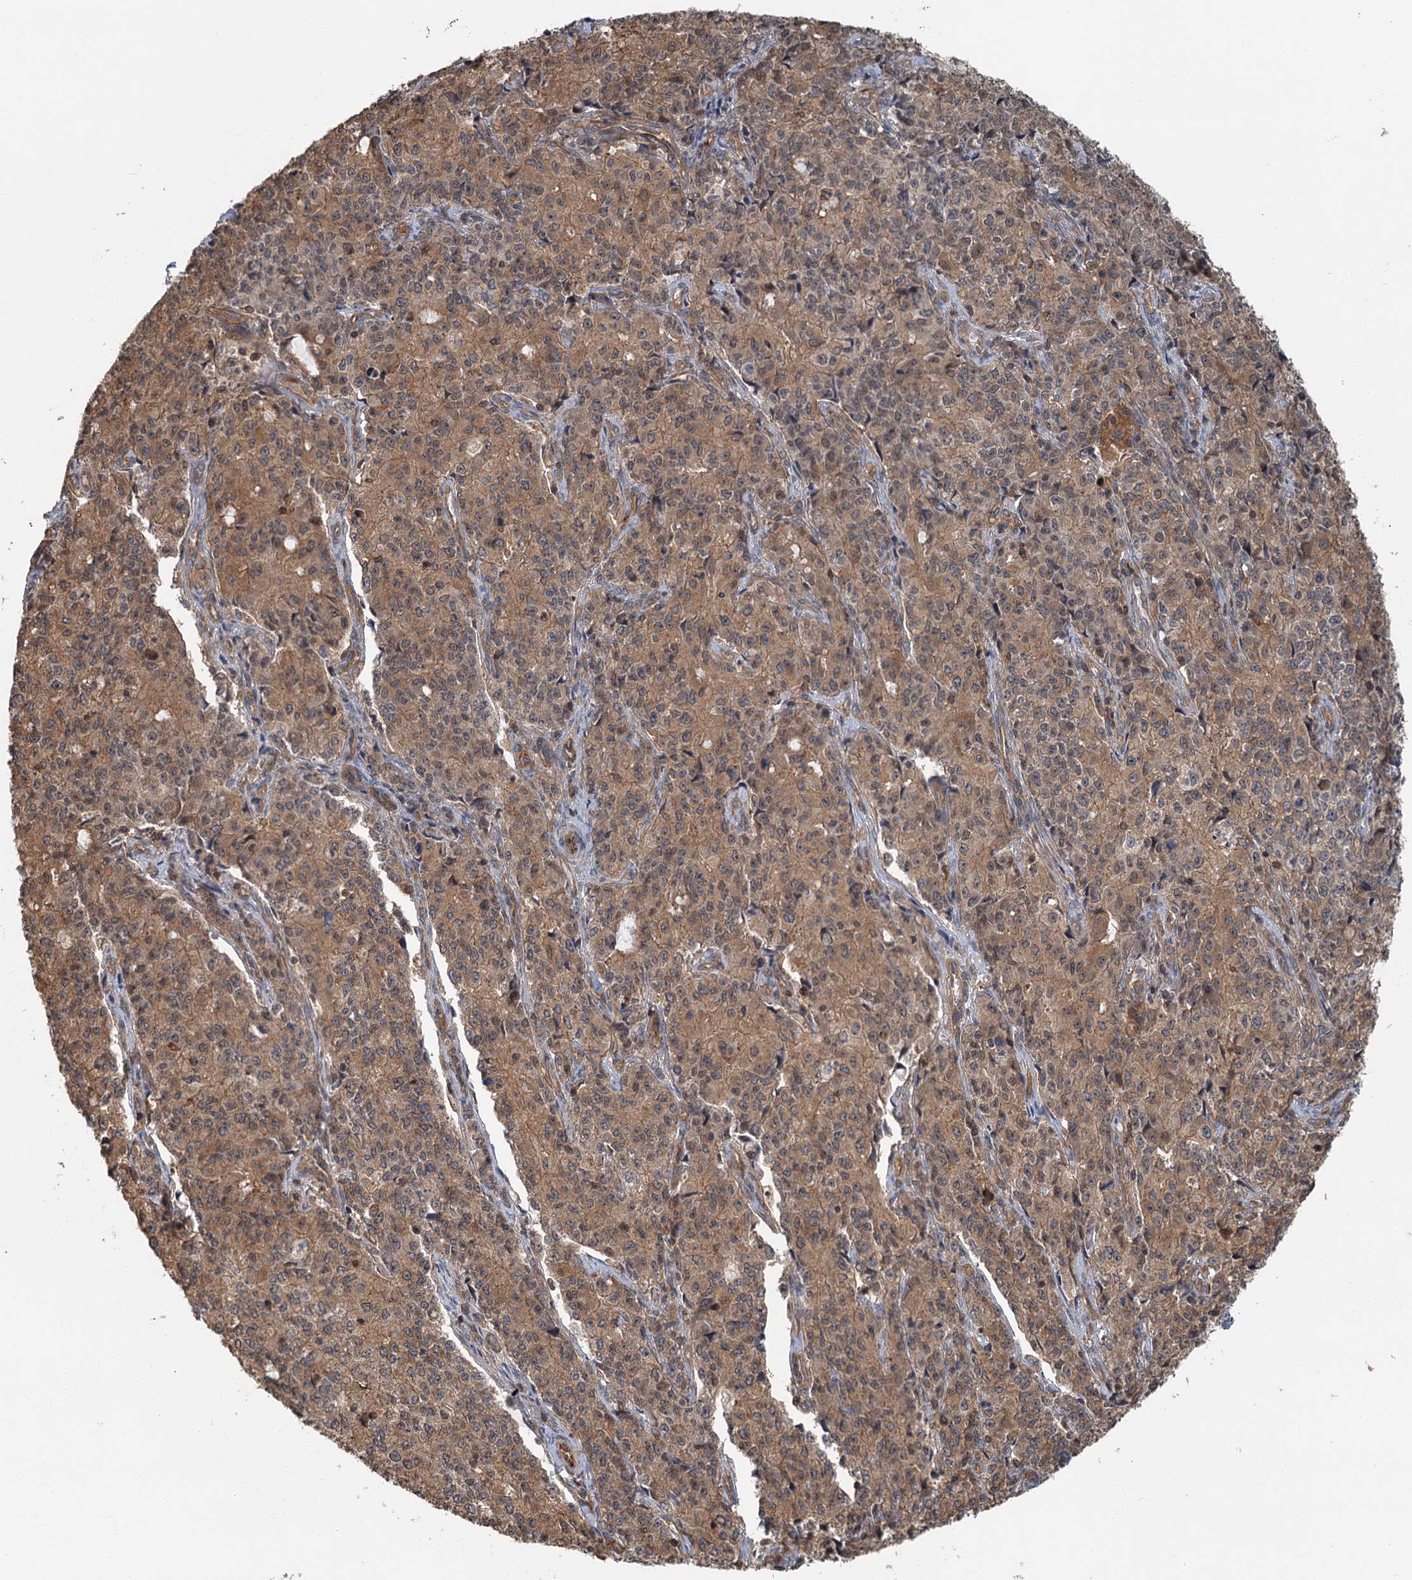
{"staining": {"intensity": "moderate", "quantity": ">75%", "location": "cytoplasmic/membranous"}, "tissue": "endometrial cancer", "cell_type": "Tumor cells", "image_type": "cancer", "snomed": [{"axis": "morphology", "description": "Adenocarcinoma, NOS"}, {"axis": "topography", "description": "Endometrium"}], "caption": "Tumor cells reveal moderate cytoplasmic/membranous positivity in approximately >75% of cells in adenocarcinoma (endometrial).", "gene": "ZNF527", "patient": {"sex": "female", "age": 50}}